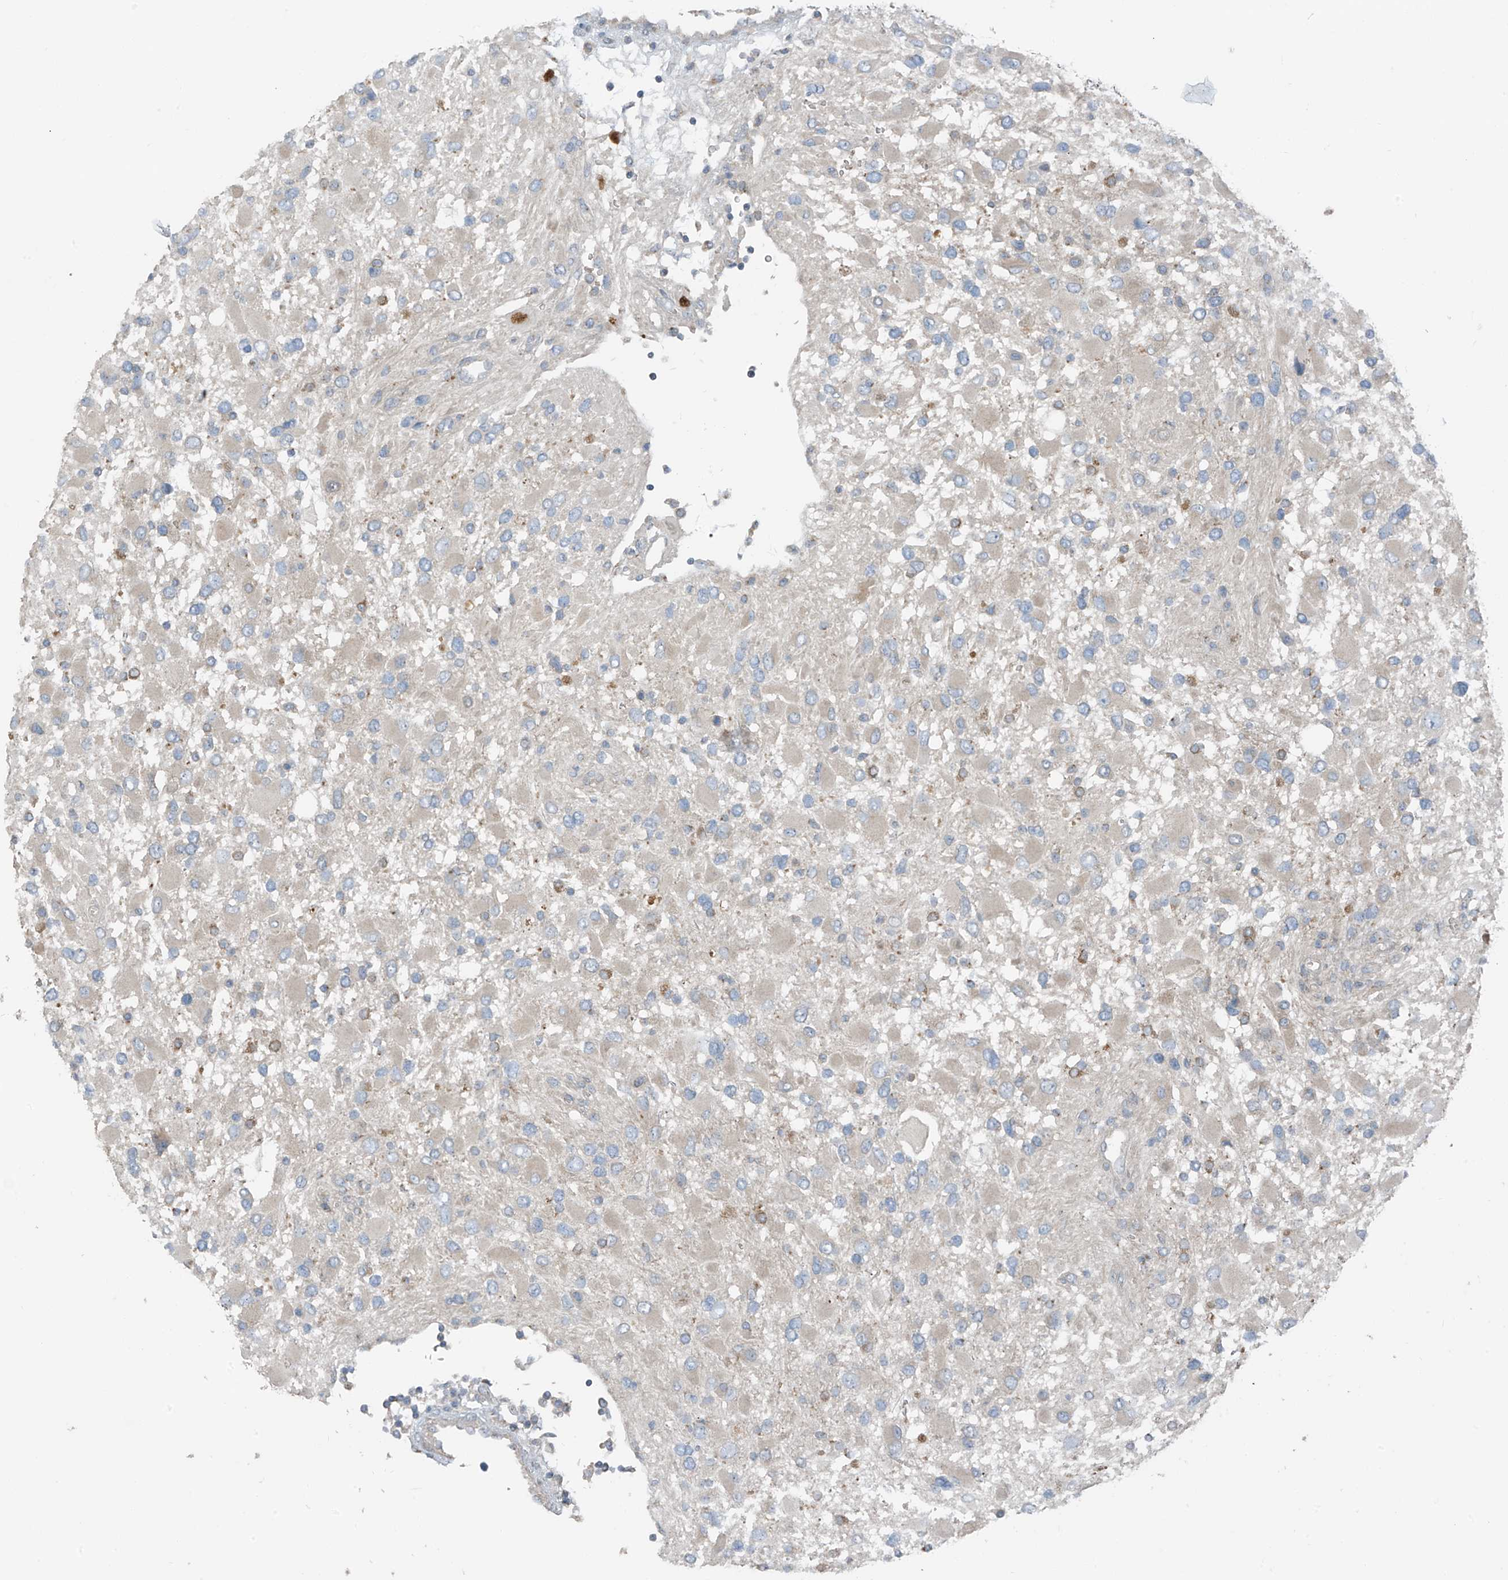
{"staining": {"intensity": "negative", "quantity": "none", "location": "none"}, "tissue": "glioma", "cell_type": "Tumor cells", "image_type": "cancer", "snomed": [{"axis": "morphology", "description": "Glioma, malignant, High grade"}, {"axis": "topography", "description": "Brain"}], "caption": "Glioma stained for a protein using immunohistochemistry (IHC) exhibits no positivity tumor cells.", "gene": "SLC12A6", "patient": {"sex": "male", "age": 53}}